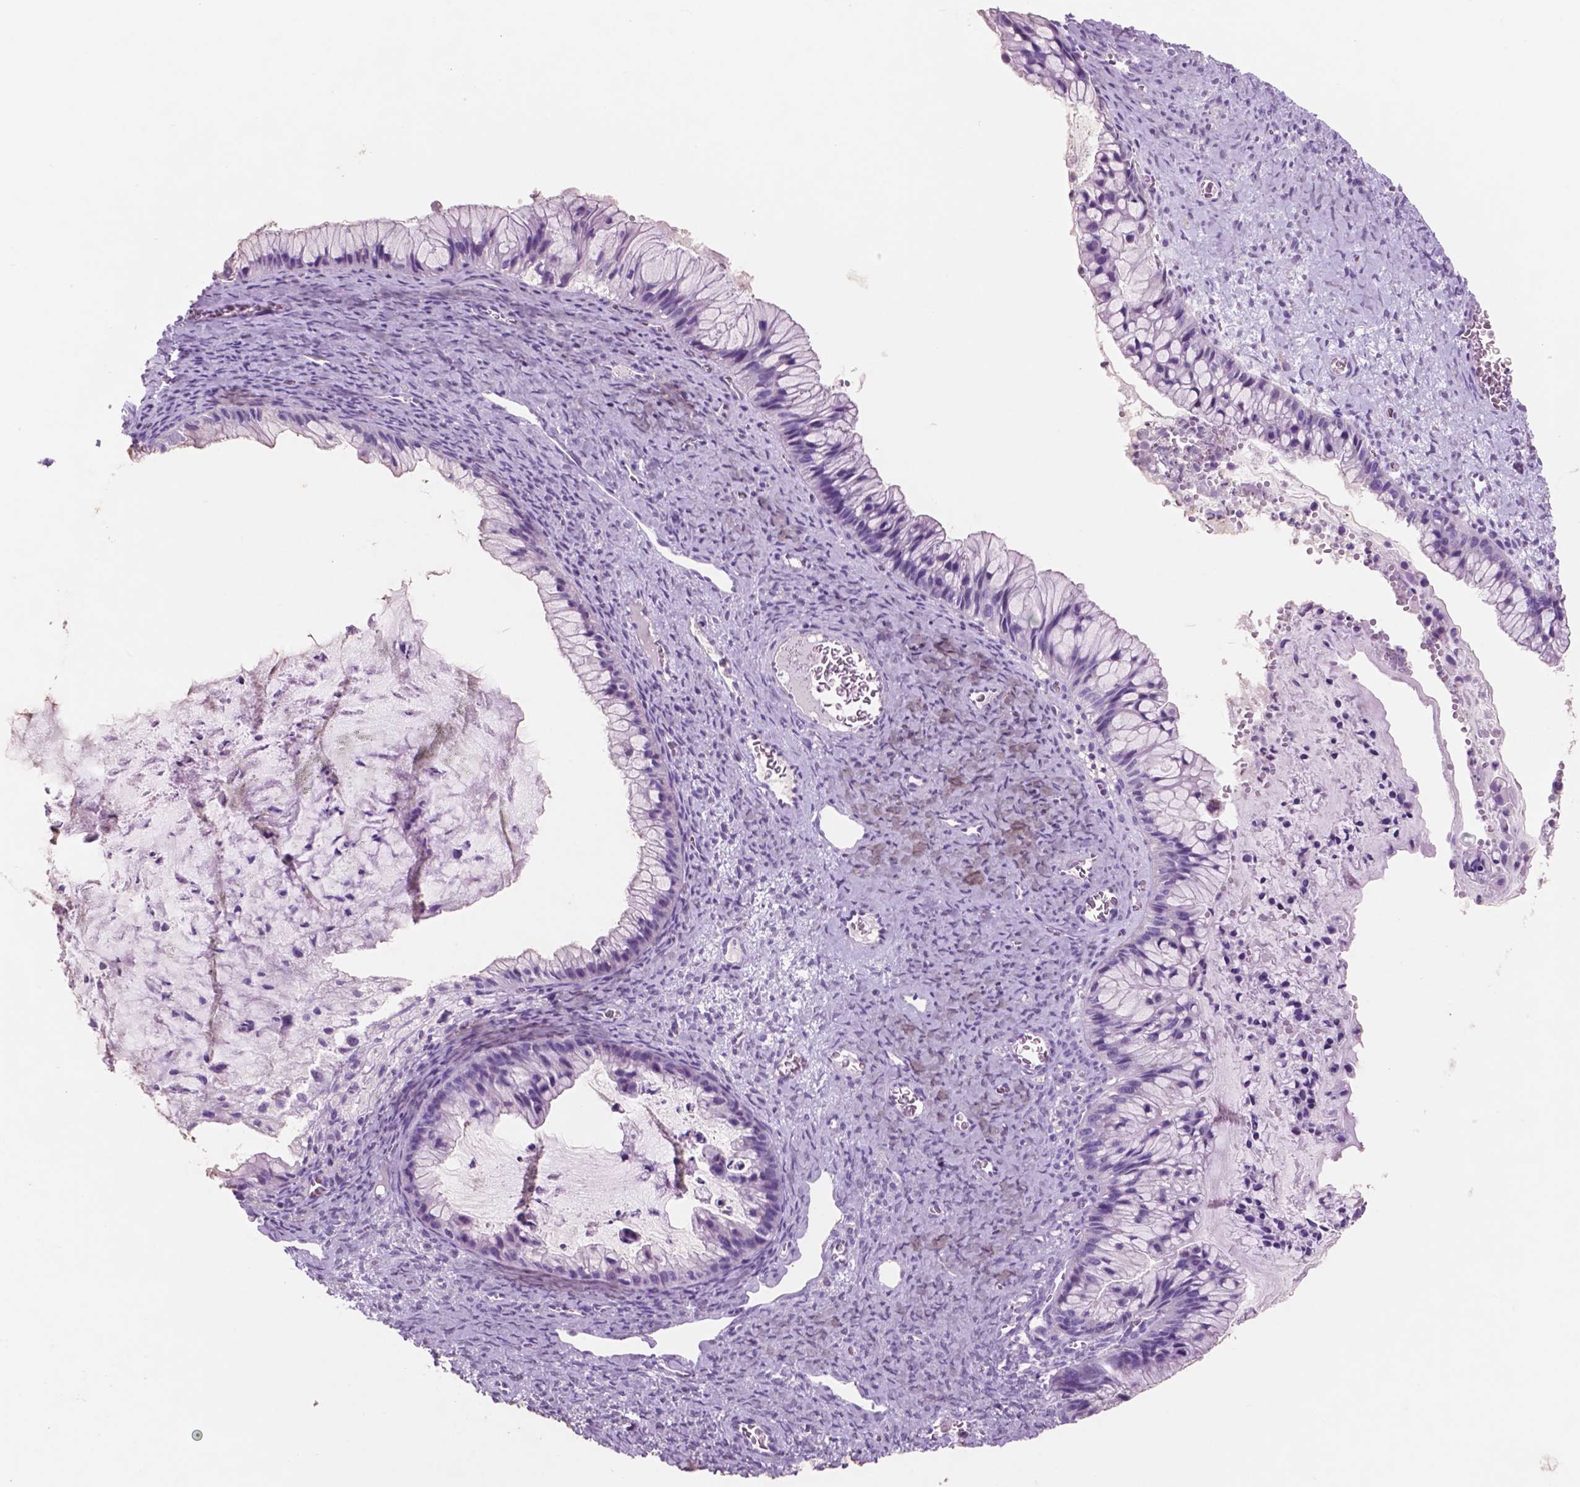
{"staining": {"intensity": "negative", "quantity": "none", "location": "none"}, "tissue": "ovarian cancer", "cell_type": "Tumor cells", "image_type": "cancer", "snomed": [{"axis": "morphology", "description": "Cystadenocarcinoma, mucinous, NOS"}, {"axis": "topography", "description": "Ovary"}], "caption": "The image reveals no staining of tumor cells in ovarian mucinous cystadenocarcinoma.", "gene": "IDO1", "patient": {"sex": "female", "age": 72}}